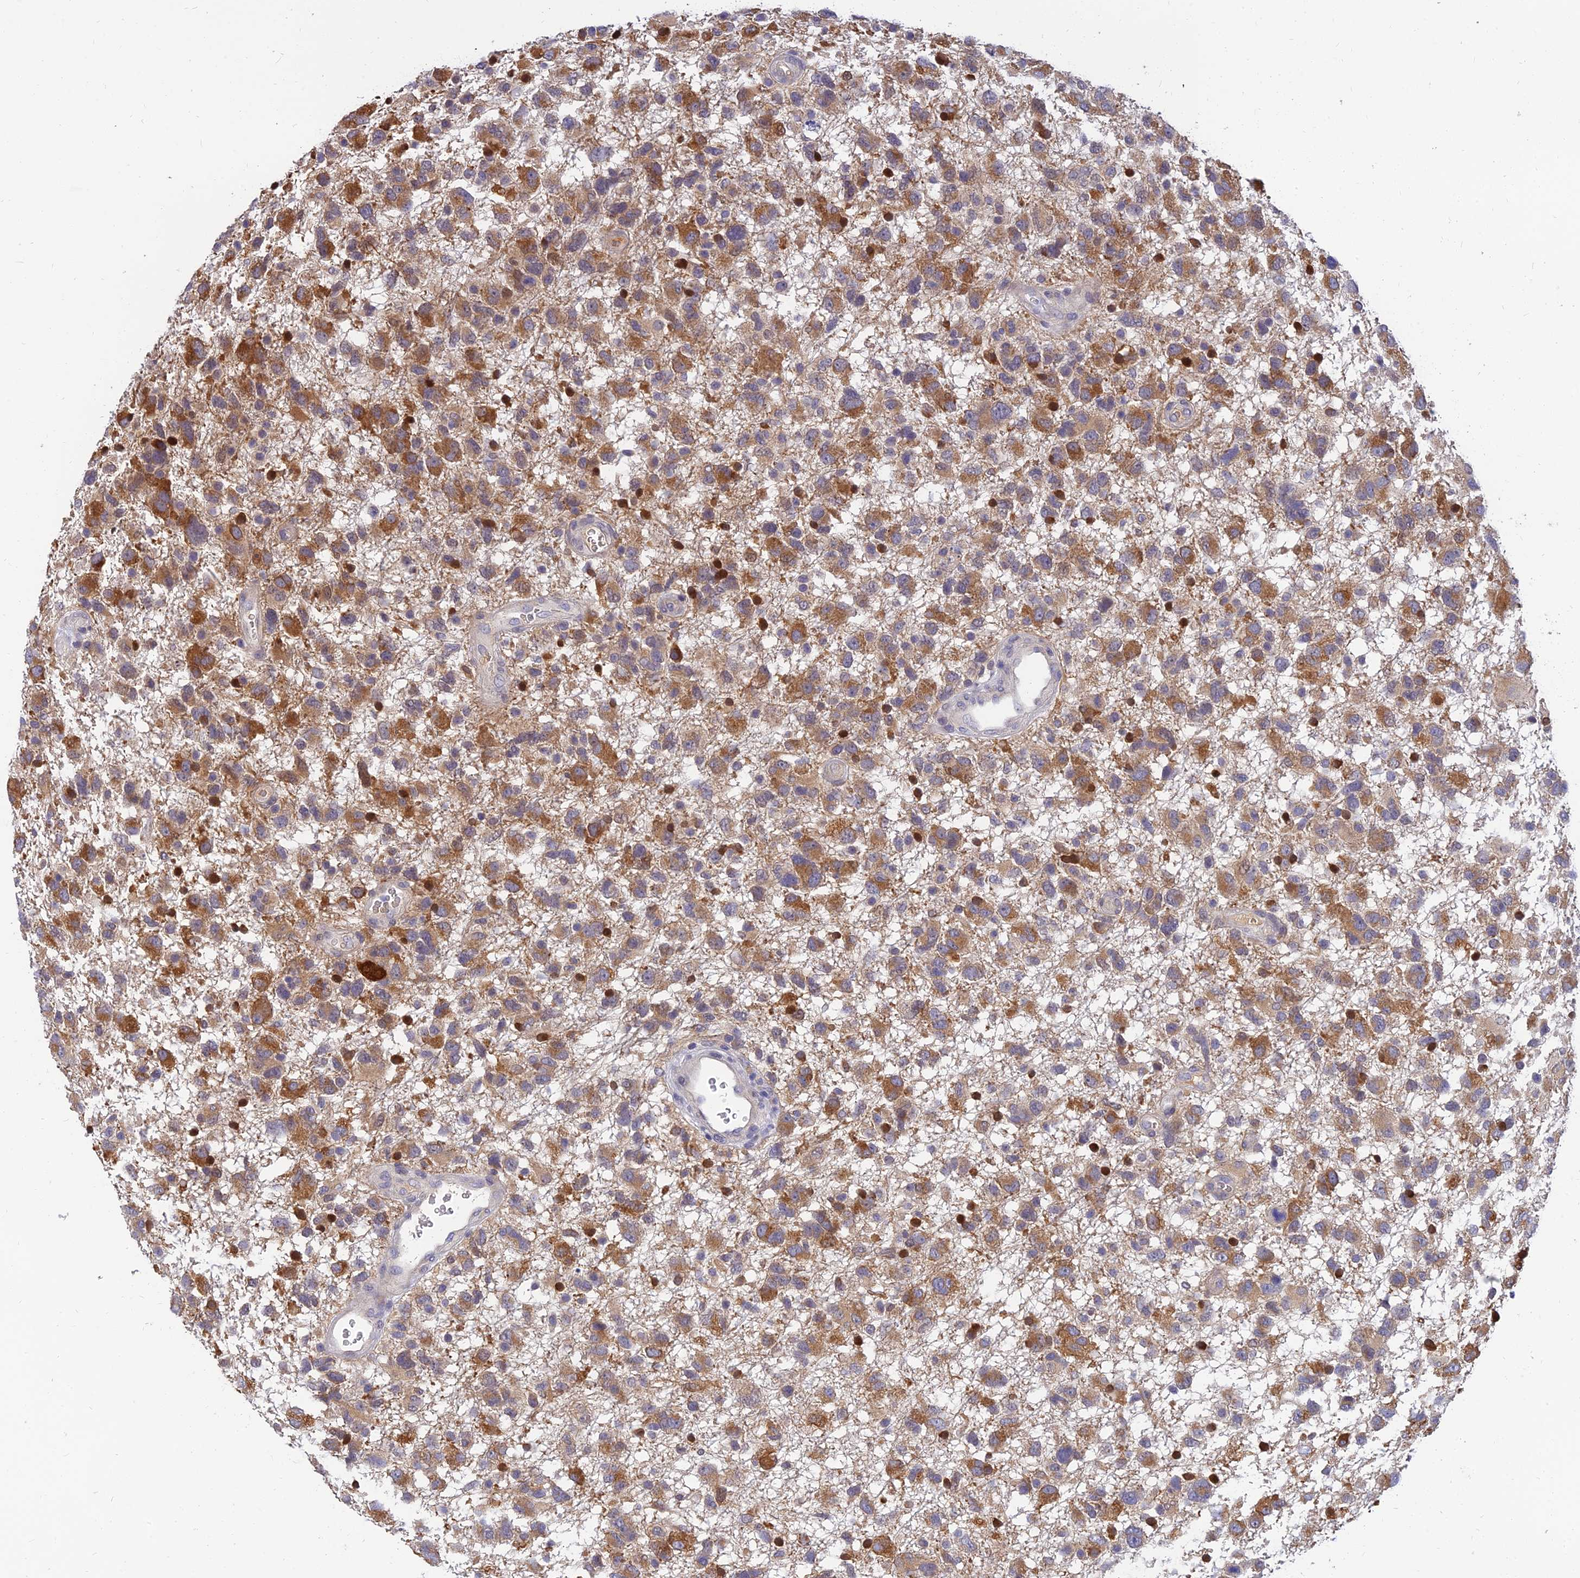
{"staining": {"intensity": "moderate", "quantity": ">75%", "location": "cytoplasmic/membranous"}, "tissue": "glioma", "cell_type": "Tumor cells", "image_type": "cancer", "snomed": [{"axis": "morphology", "description": "Glioma, malignant, High grade"}, {"axis": "topography", "description": "Brain"}], "caption": "This micrograph demonstrates immunohistochemistry (IHC) staining of human glioma, with medium moderate cytoplasmic/membranous positivity in about >75% of tumor cells.", "gene": "ANKS4B", "patient": {"sex": "male", "age": 61}}